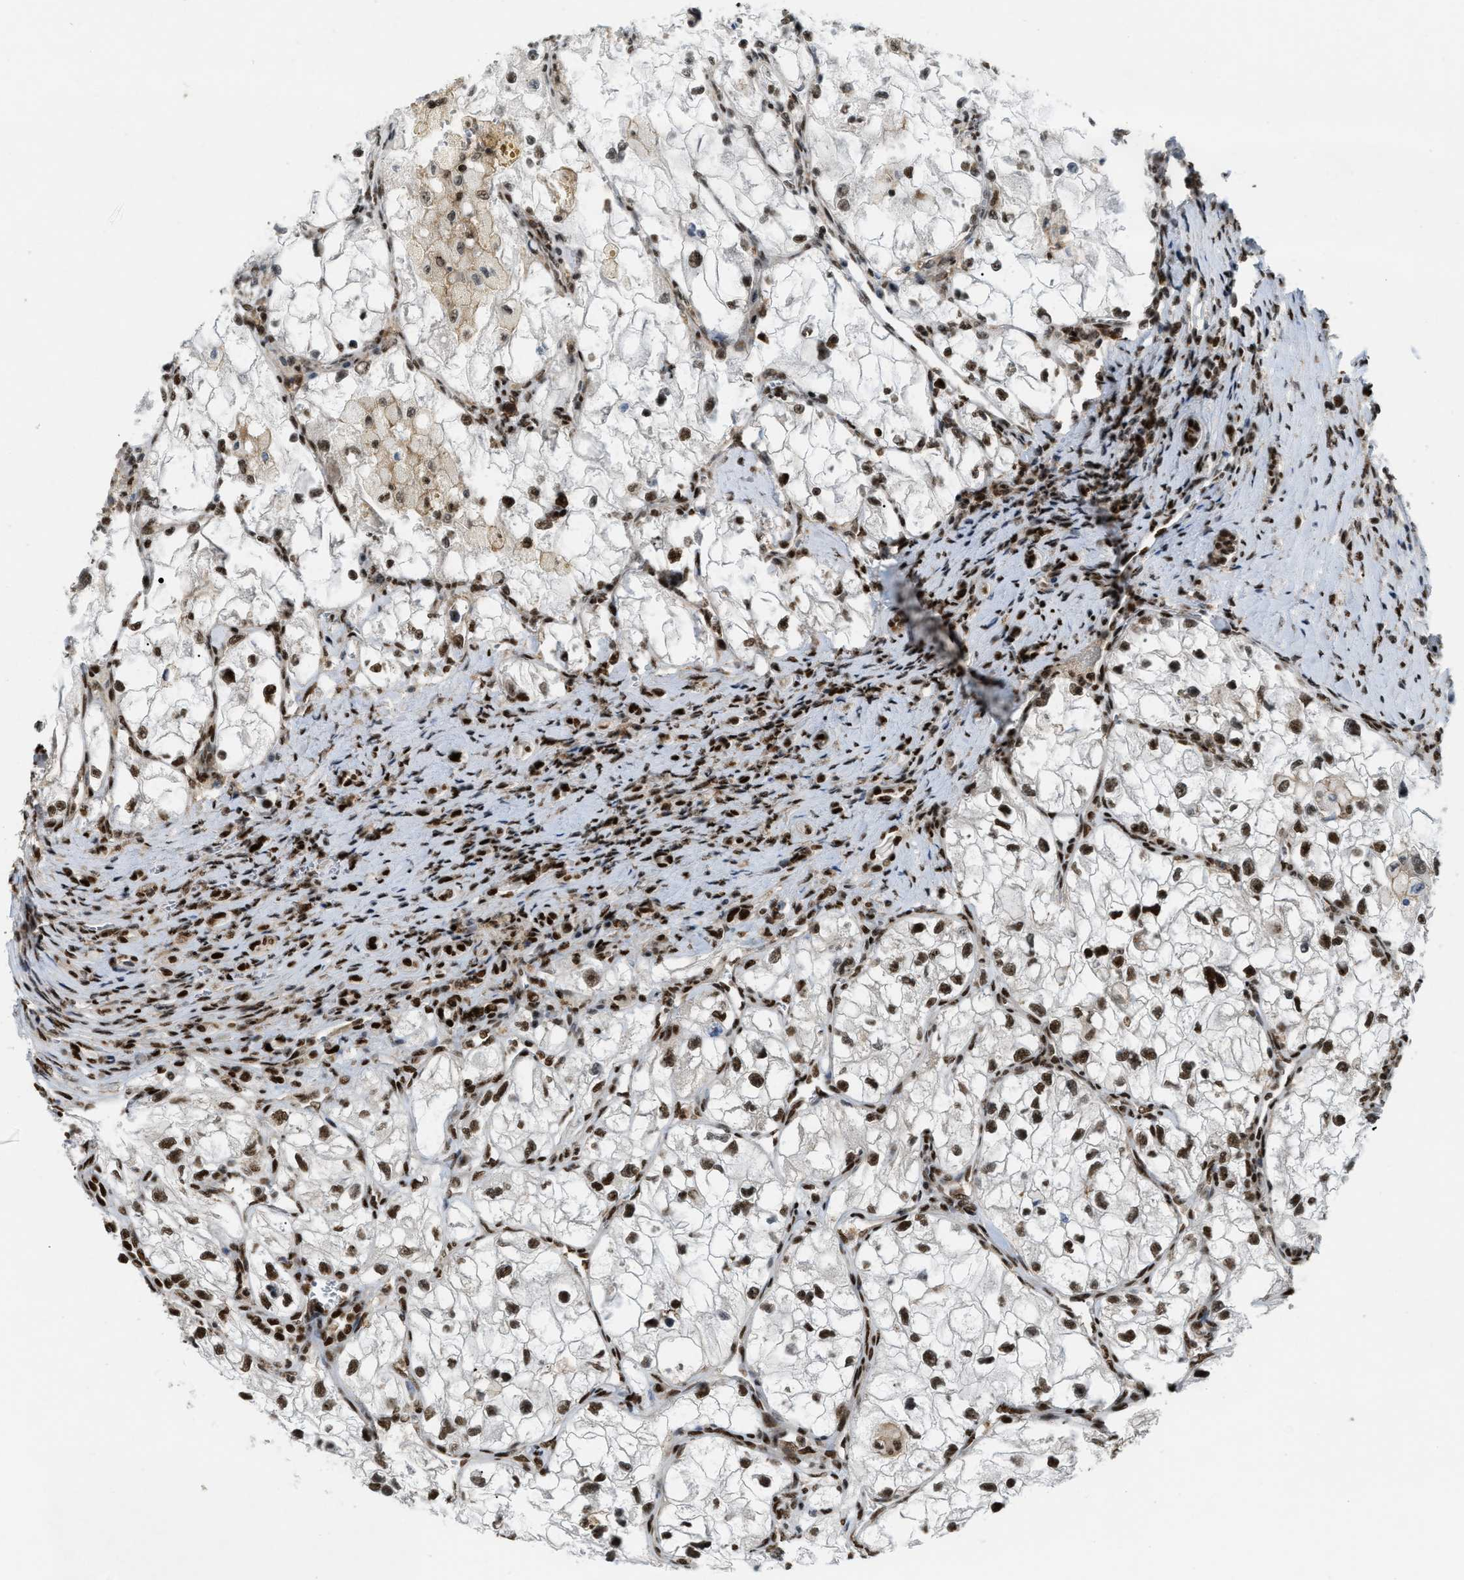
{"staining": {"intensity": "moderate", "quantity": ">75%", "location": "nuclear"}, "tissue": "renal cancer", "cell_type": "Tumor cells", "image_type": "cancer", "snomed": [{"axis": "morphology", "description": "Adenocarcinoma, NOS"}, {"axis": "topography", "description": "Kidney"}], "caption": "Protein staining of renal adenocarcinoma tissue shows moderate nuclear positivity in approximately >75% of tumor cells. The staining was performed using DAB to visualize the protein expression in brown, while the nuclei were stained in blue with hematoxylin (Magnification: 20x).", "gene": "NUMA1", "patient": {"sex": "female", "age": 70}}